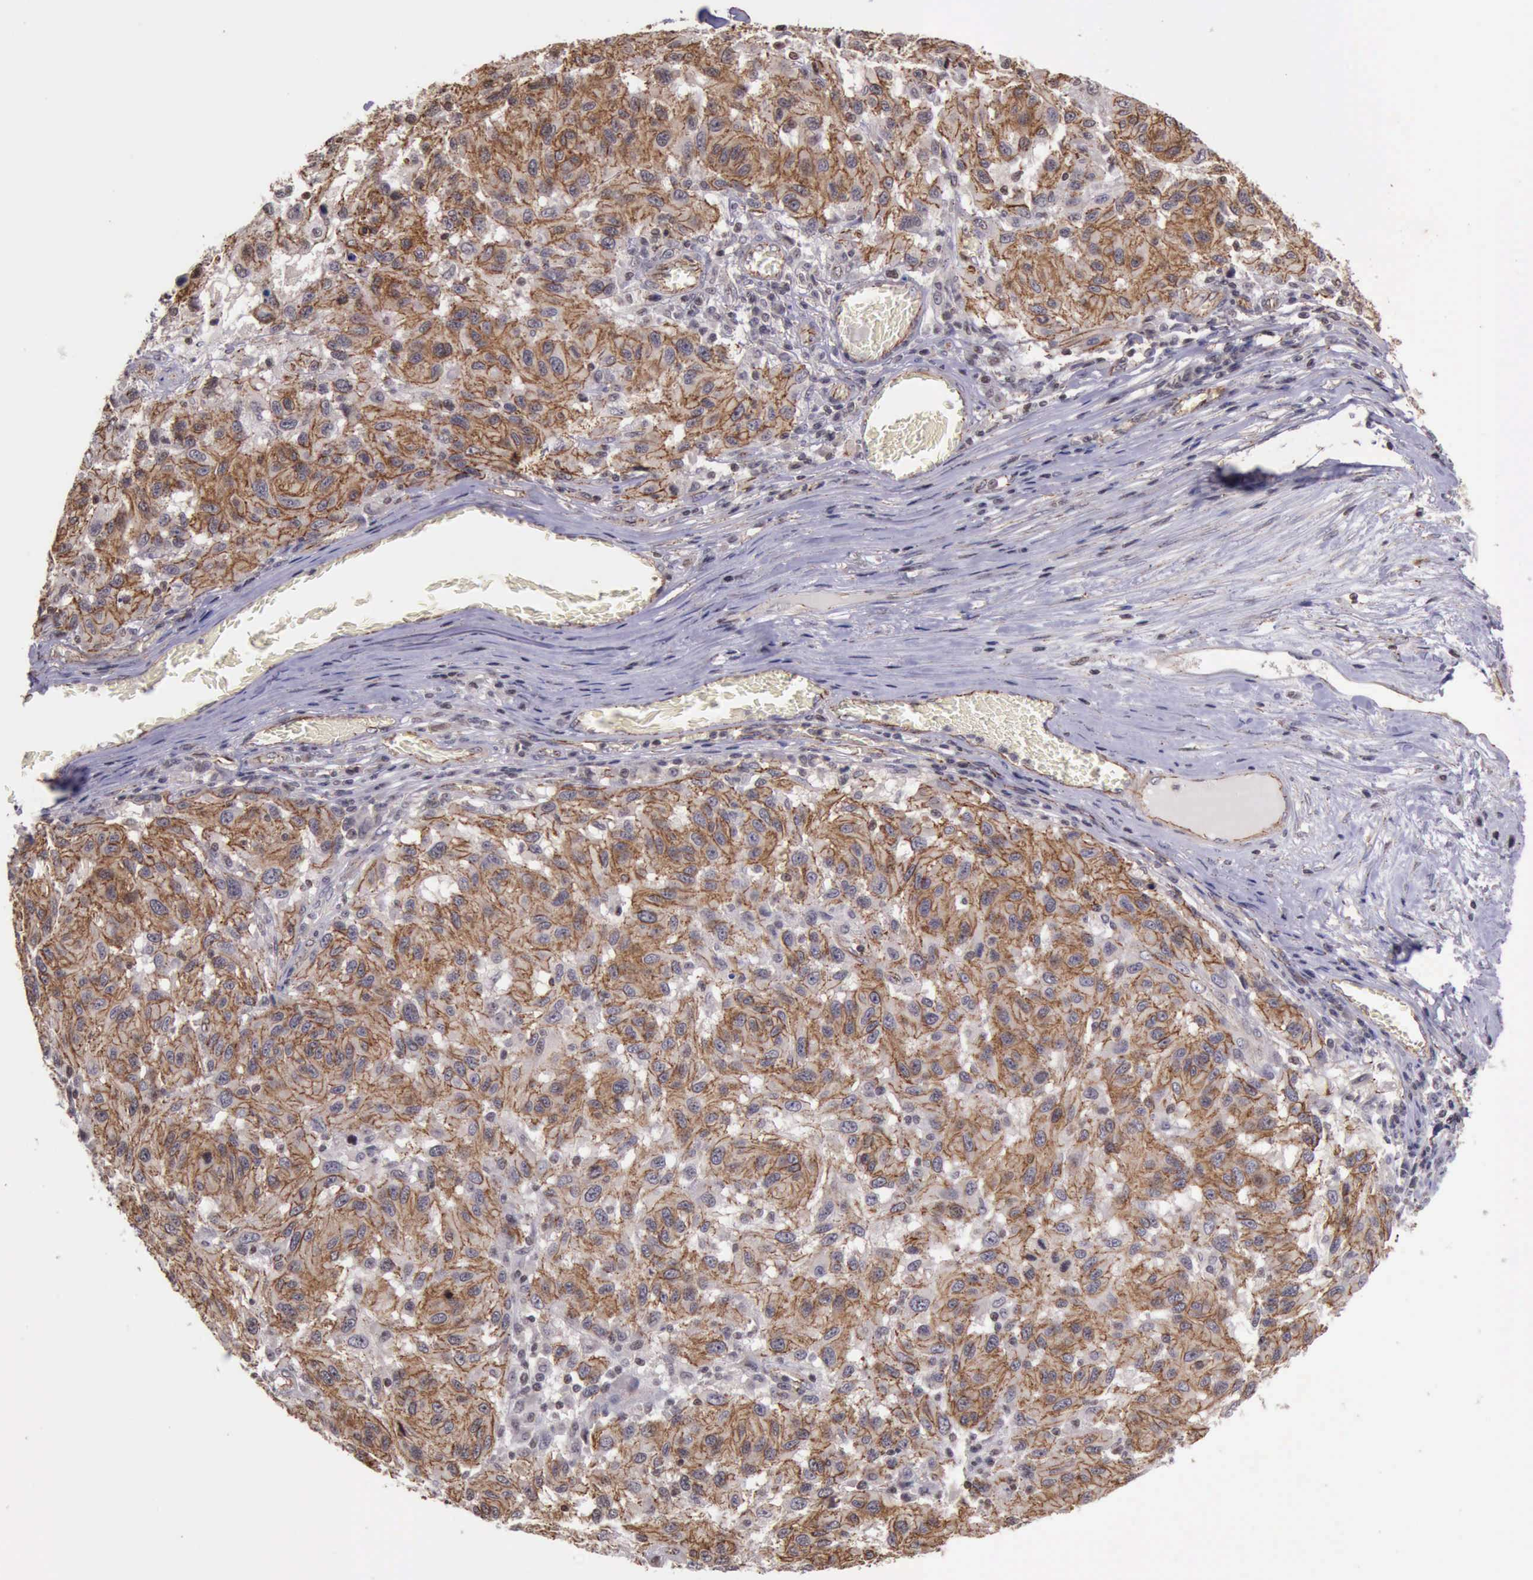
{"staining": {"intensity": "moderate", "quantity": ">75%", "location": "cytoplasmic/membranous"}, "tissue": "melanoma", "cell_type": "Tumor cells", "image_type": "cancer", "snomed": [{"axis": "morphology", "description": "Malignant melanoma, NOS"}, {"axis": "topography", "description": "Skin"}], "caption": "The histopathology image demonstrates staining of melanoma, revealing moderate cytoplasmic/membranous protein positivity (brown color) within tumor cells.", "gene": "CTNNB1", "patient": {"sex": "female", "age": 77}}